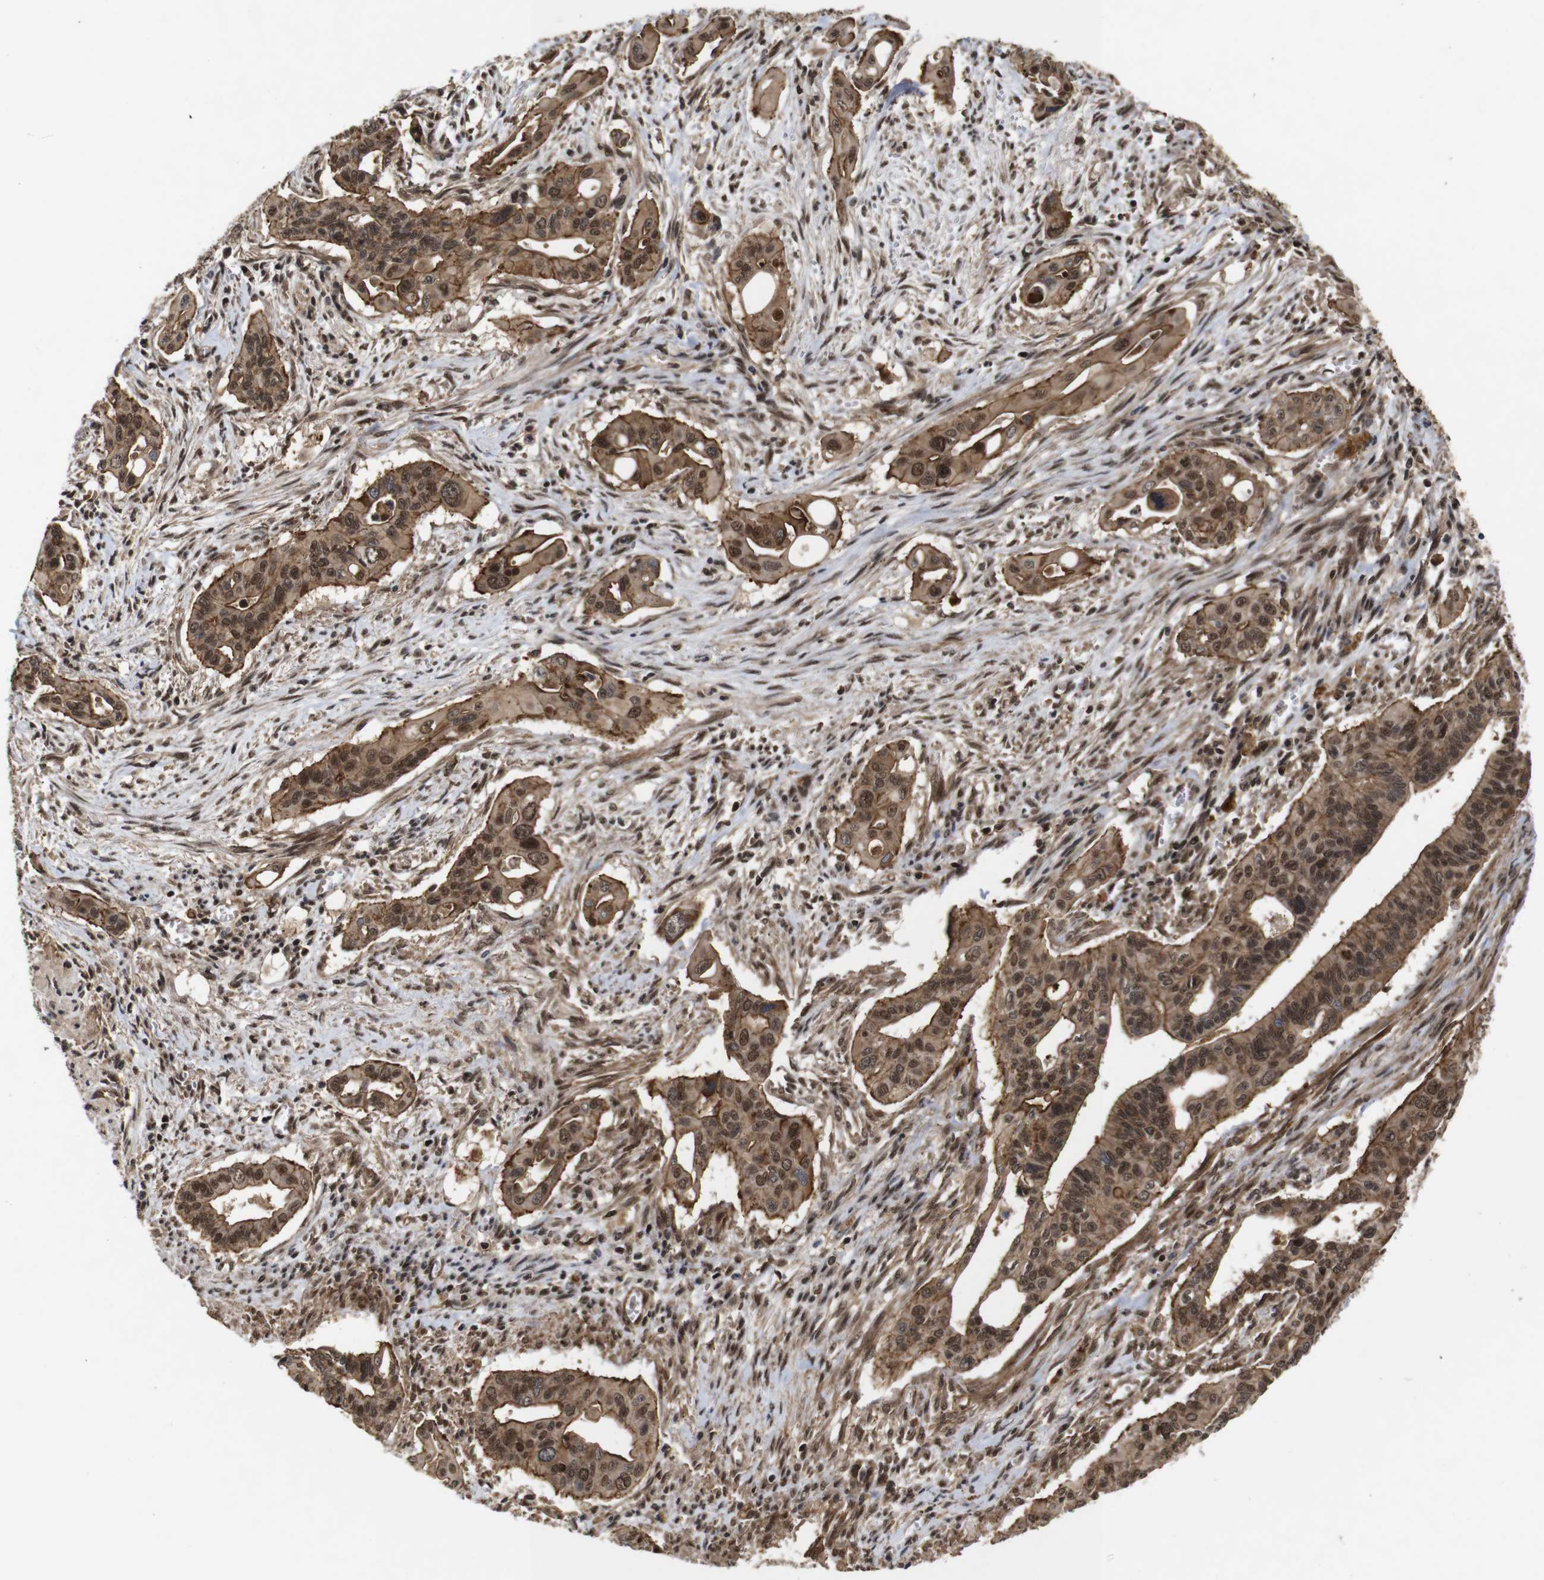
{"staining": {"intensity": "moderate", "quantity": ">75%", "location": "cytoplasmic/membranous,nuclear"}, "tissue": "pancreatic cancer", "cell_type": "Tumor cells", "image_type": "cancer", "snomed": [{"axis": "morphology", "description": "Adenocarcinoma, NOS"}, {"axis": "topography", "description": "Pancreas"}], "caption": "Immunohistochemical staining of pancreatic cancer (adenocarcinoma) reveals medium levels of moderate cytoplasmic/membranous and nuclear positivity in approximately >75% of tumor cells.", "gene": "NANOS1", "patient": {"sex": "male", "age": 77}}